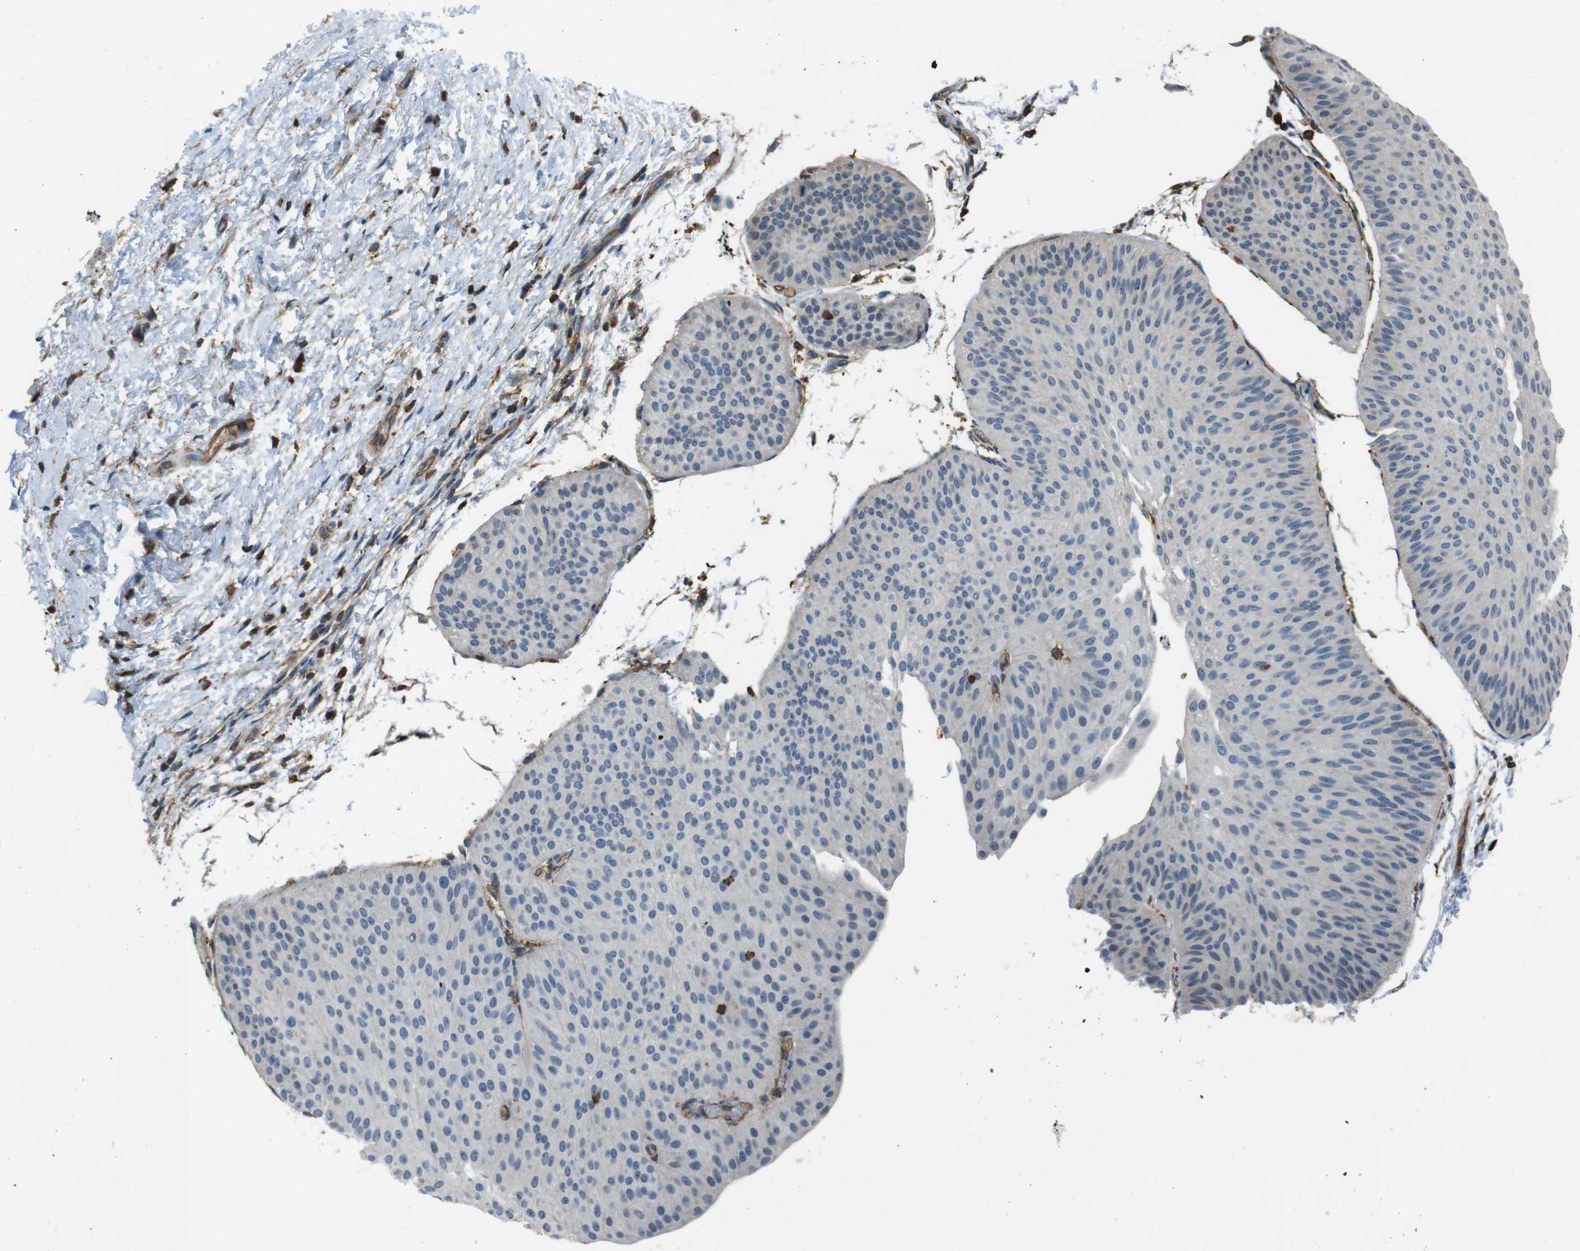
{"staining": {"intensity": "negative", "quantity": "none", "location": "none"}, "tissue": "urothelial cancer", "cell_type": "Tumor cells", "image_type": "cancer", "snomed": [{"axis": "morphology", "description": "Urothelial carcinoma, Low grade"}, {"axis": "topography", "description": "Urinary bladder"}], "caption": "This is a image of IHC staining of urothelial cancer, which shows no positivity in tumor cells. (Immunohistochemistry (ihc), brightfield microscopy, high magnification).", "gene": "FCAR", "patient": {"sex": "female", "age": 60}}